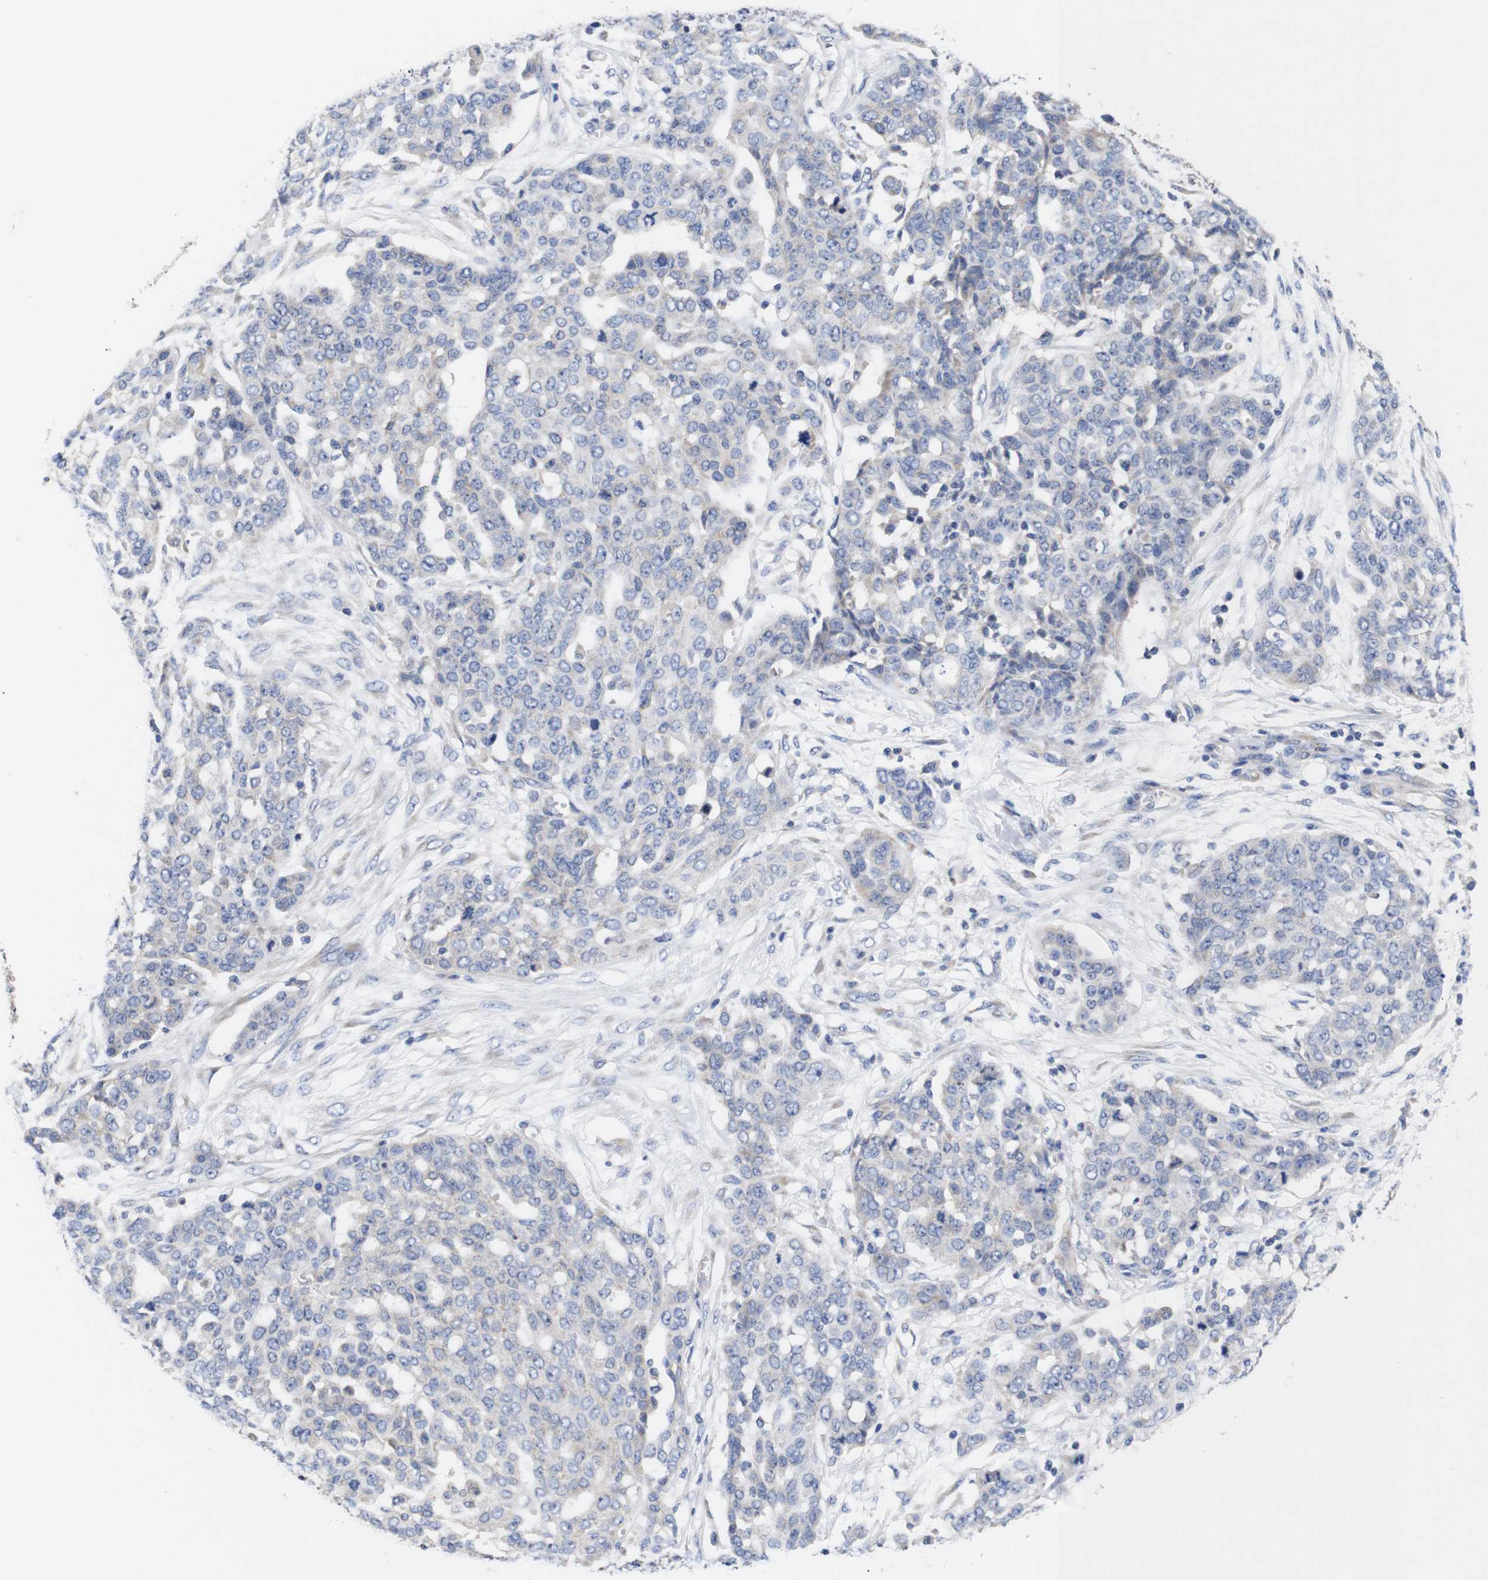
{"staining": {"intensity": "negative", "quantity": "none", "location": "none"}, "tissue": "ovarian cancer", "cell_type": "Tumor cells", "image_type": "cancer", "snomed": [{"axis": "morphology", "description": "Cystadenocarcinoma, serous, NOS"}, {"axis": "topography", "description": "Soft tissue"}, {"axis": "topography", "description": "Ovary"}], "caption": "This is a image of immunohistochemistry (IHC) staining of ovarian cancer (serous cystadenocarcinoma), which shows no positivity in tumor cells.", "gene": "OPN3", "patient": {"sex": "female", "age": 57}}